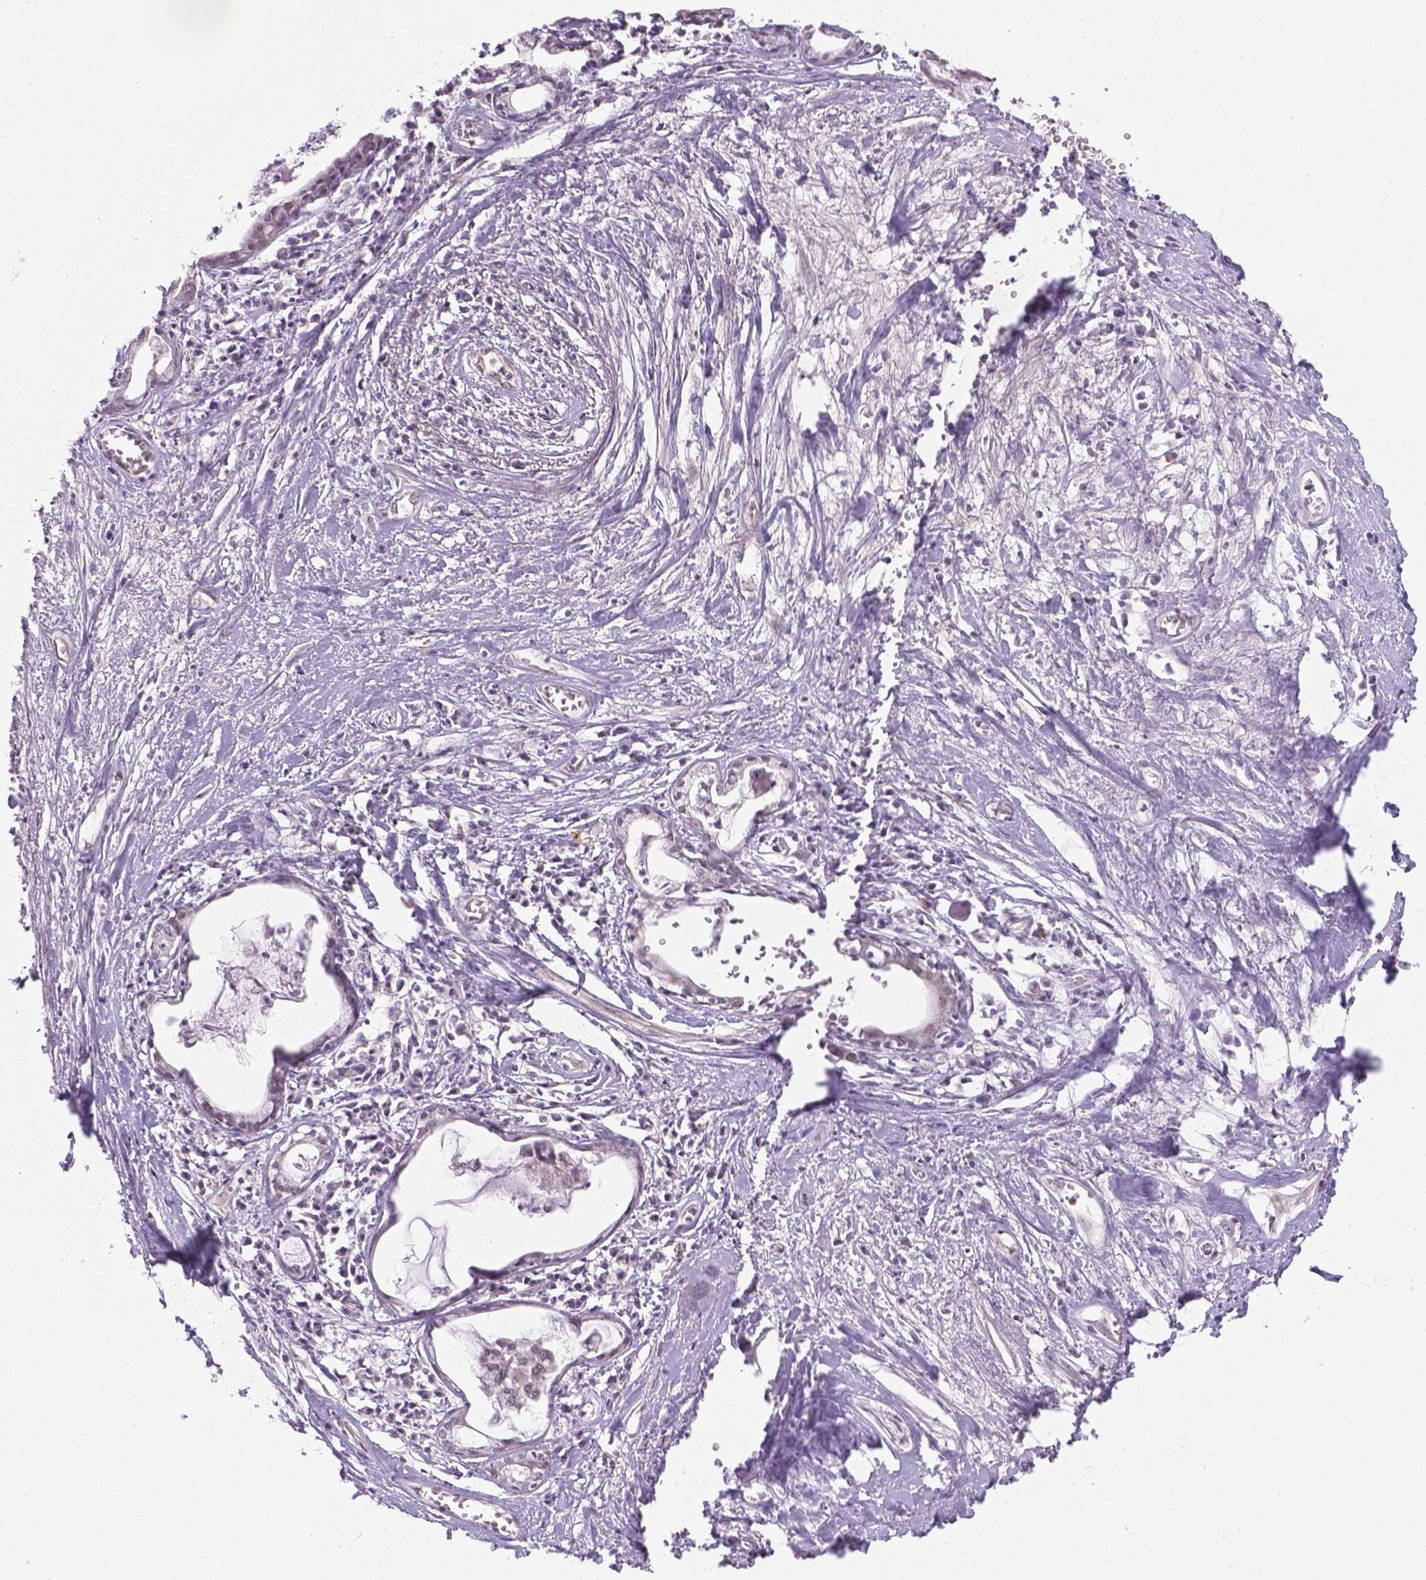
{"staining": {"intensity": "weak", "quantity": "25%-75%", "location": "cytoplasmic/membranous,nuclear"}, "tissue": "adipose tissue", "cell_type": "Adipocytes", "image_type": "normal", "snomed": [{"axis": "morphology", "description": "Normal tissue, NOS"}, {"axis": "morphology", "description": "Squamous cell carcinoma, NOS"}, {"axis": "topography", "description": "Cartilage tissue"}, {"axis": "topography", "description": "Head-Neck"}], "caption": "This micrograph exhibits normal adipose tissue stained with IHC to label a protein in brown. The cytoplasmic/membranous,nuclear of adipocytes show weak positivity for the protein. Nuclei are counter-stained blue.", "gene": "ANKRD54", "patient": {"sex": "male", "age": 57}}